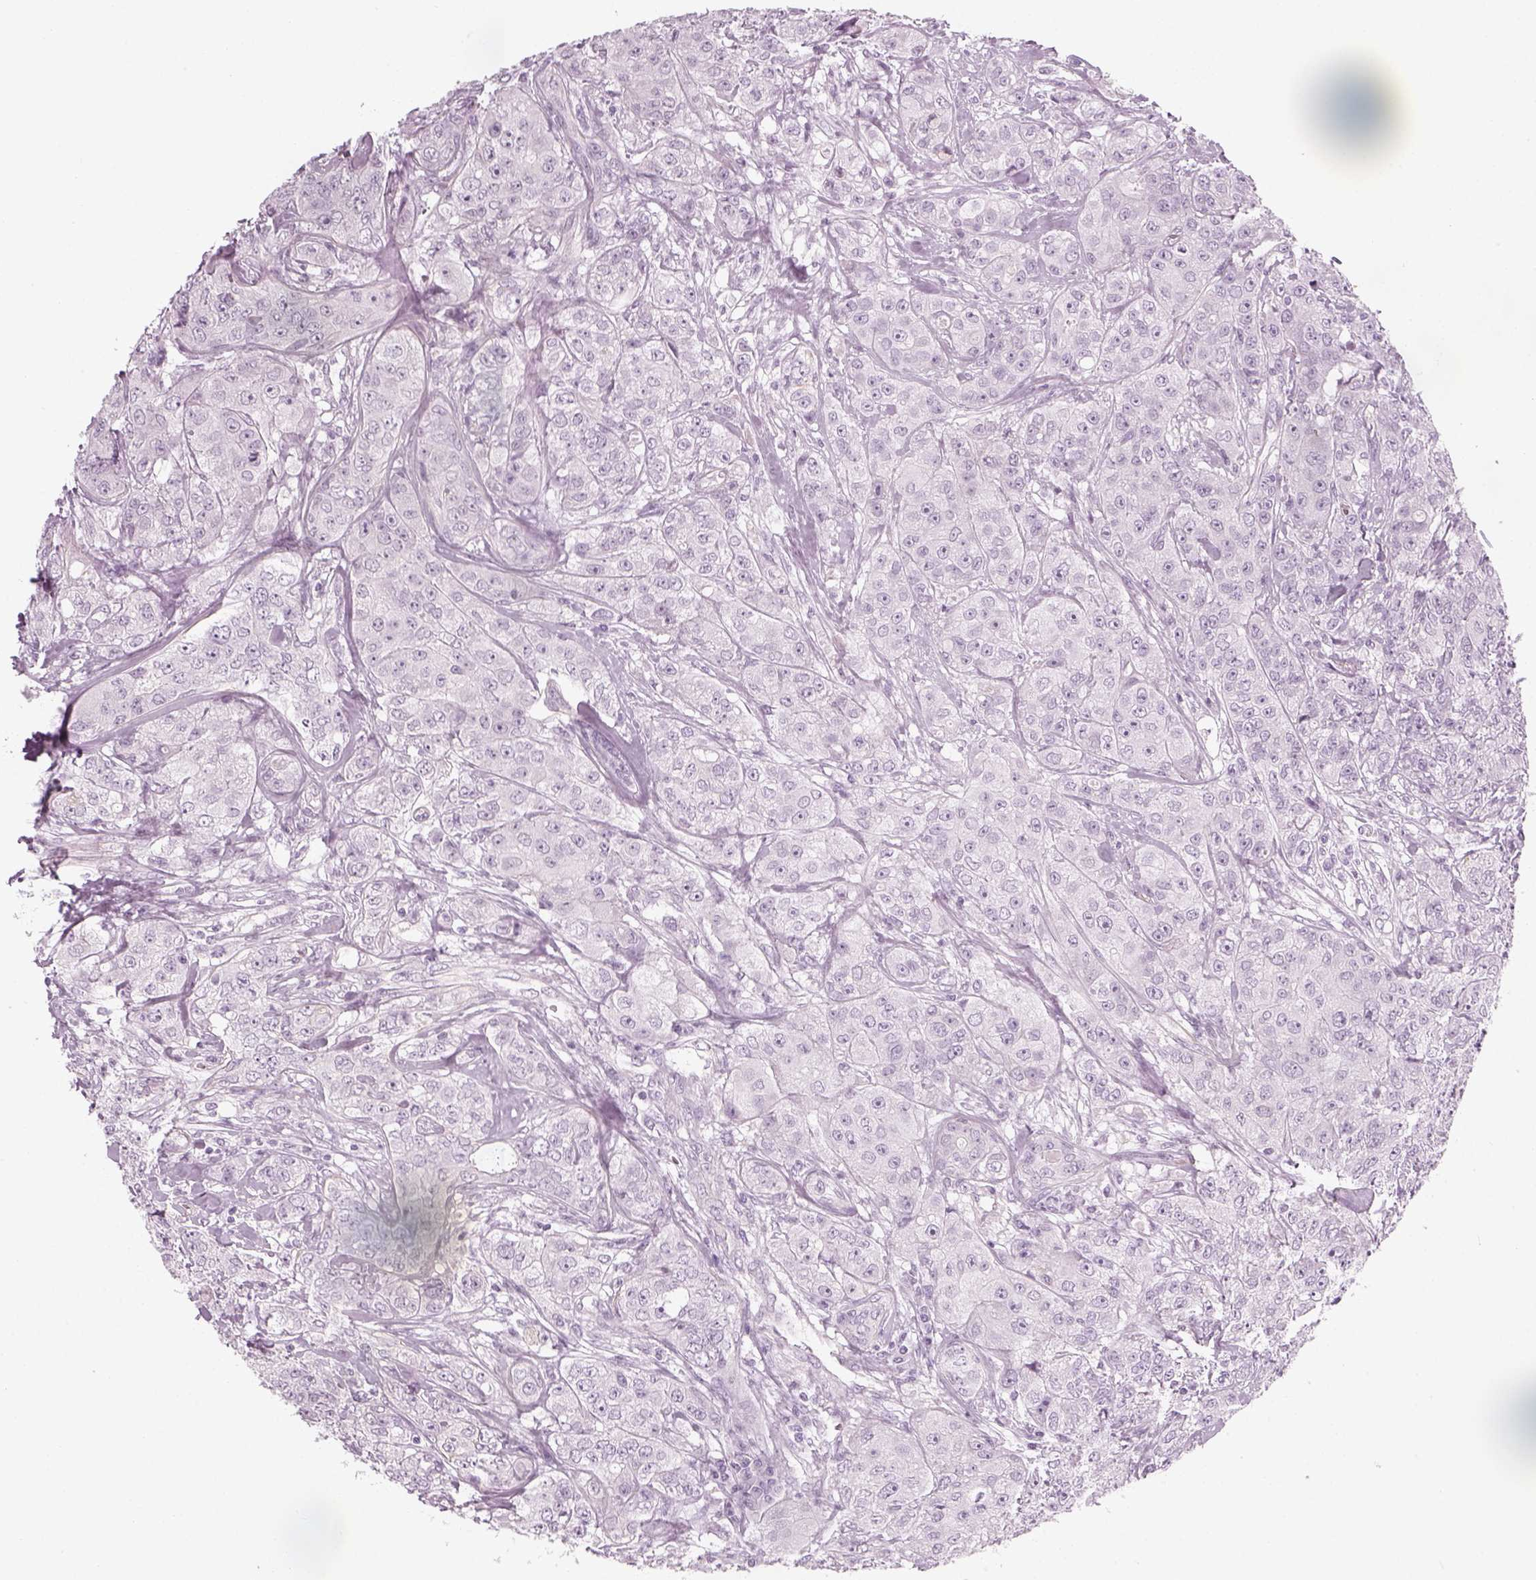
{"staining": {"intensity": "negative", "quantity": "none", "location": "none"}, "tissue": "breast cancer", "cell_type": "Tumor cells", "image_type": "cancer", "snomed": [{"axis": "morphology", "description": "Duct carcinoma"}, {"axis": "topography", "description": "Breast"}], "caption": "IHC micrograph of breast invasive ductal carcinoma stained for a protein (brown), which exhibits no staining in tumor cells. (DAB (3,3'-diaminobenzidine) immunohistochemistry (IHC), high magnification).", "gene": "GAS2L2", "patient": {"sex": "female", "age": 43}}